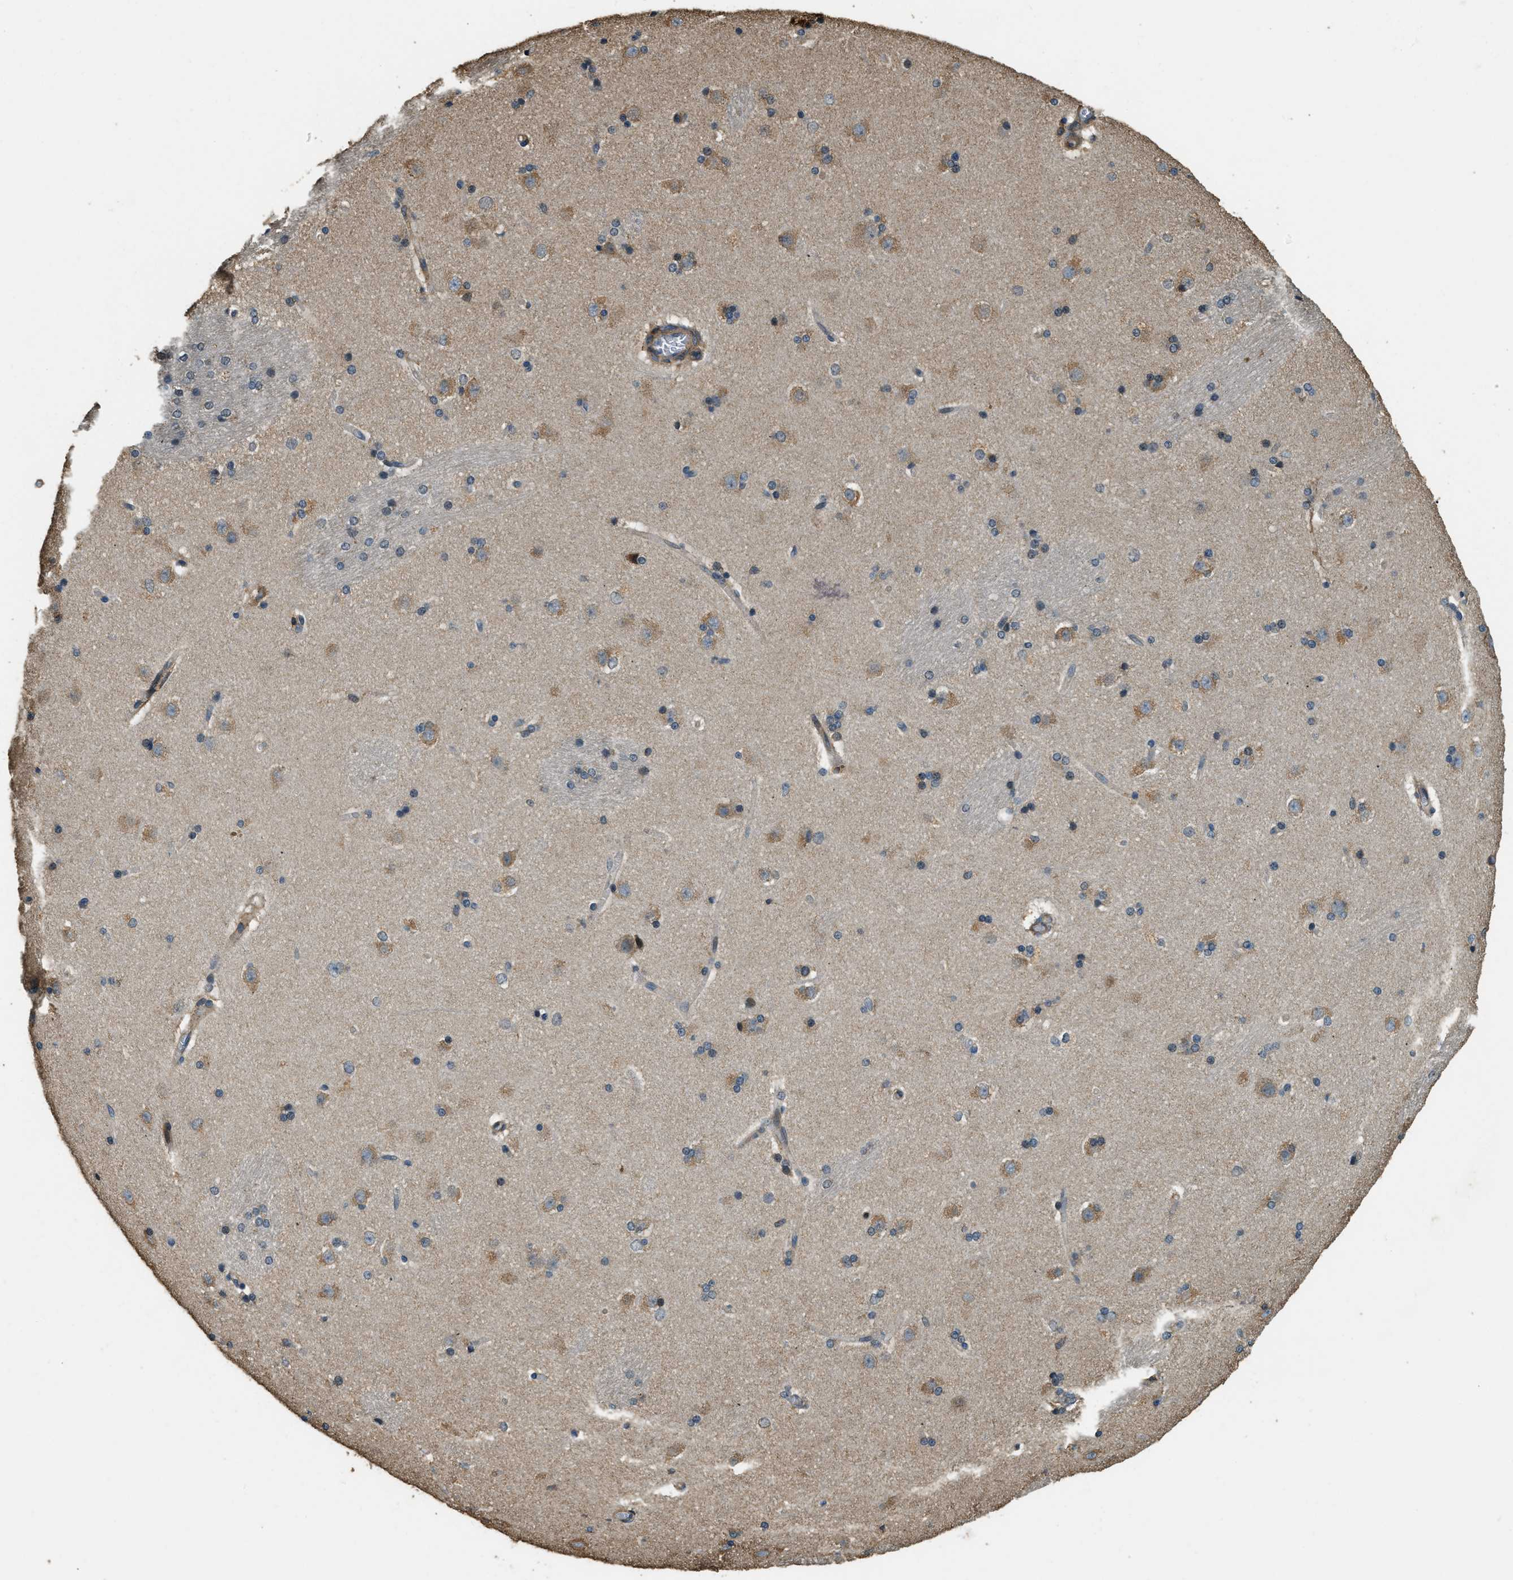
{"staining": {"intensity": "moderate", "quantity": "<25%", "location": "cytoplasmic/membranous"}, "tissue": "caudate", "cell_type": "Glial cells", "image_type": "normal", "snomed": [{"axis": "morphology", "description": "Normal tissue, NOS"}, {"axis": "topography", "description": "Lateral ventricle wall"}], "caption": "Immunohistochemical staining of unremarkable human caudate displays <25% levels of moderate cytoplasmic/membranous protein expression in about <25% of glial cells. The protein of interest is shown in brown color, while the nuclei are stained blue.", "gene": "ERGIC1", "patient": {"sex": "female", "age": 19}}